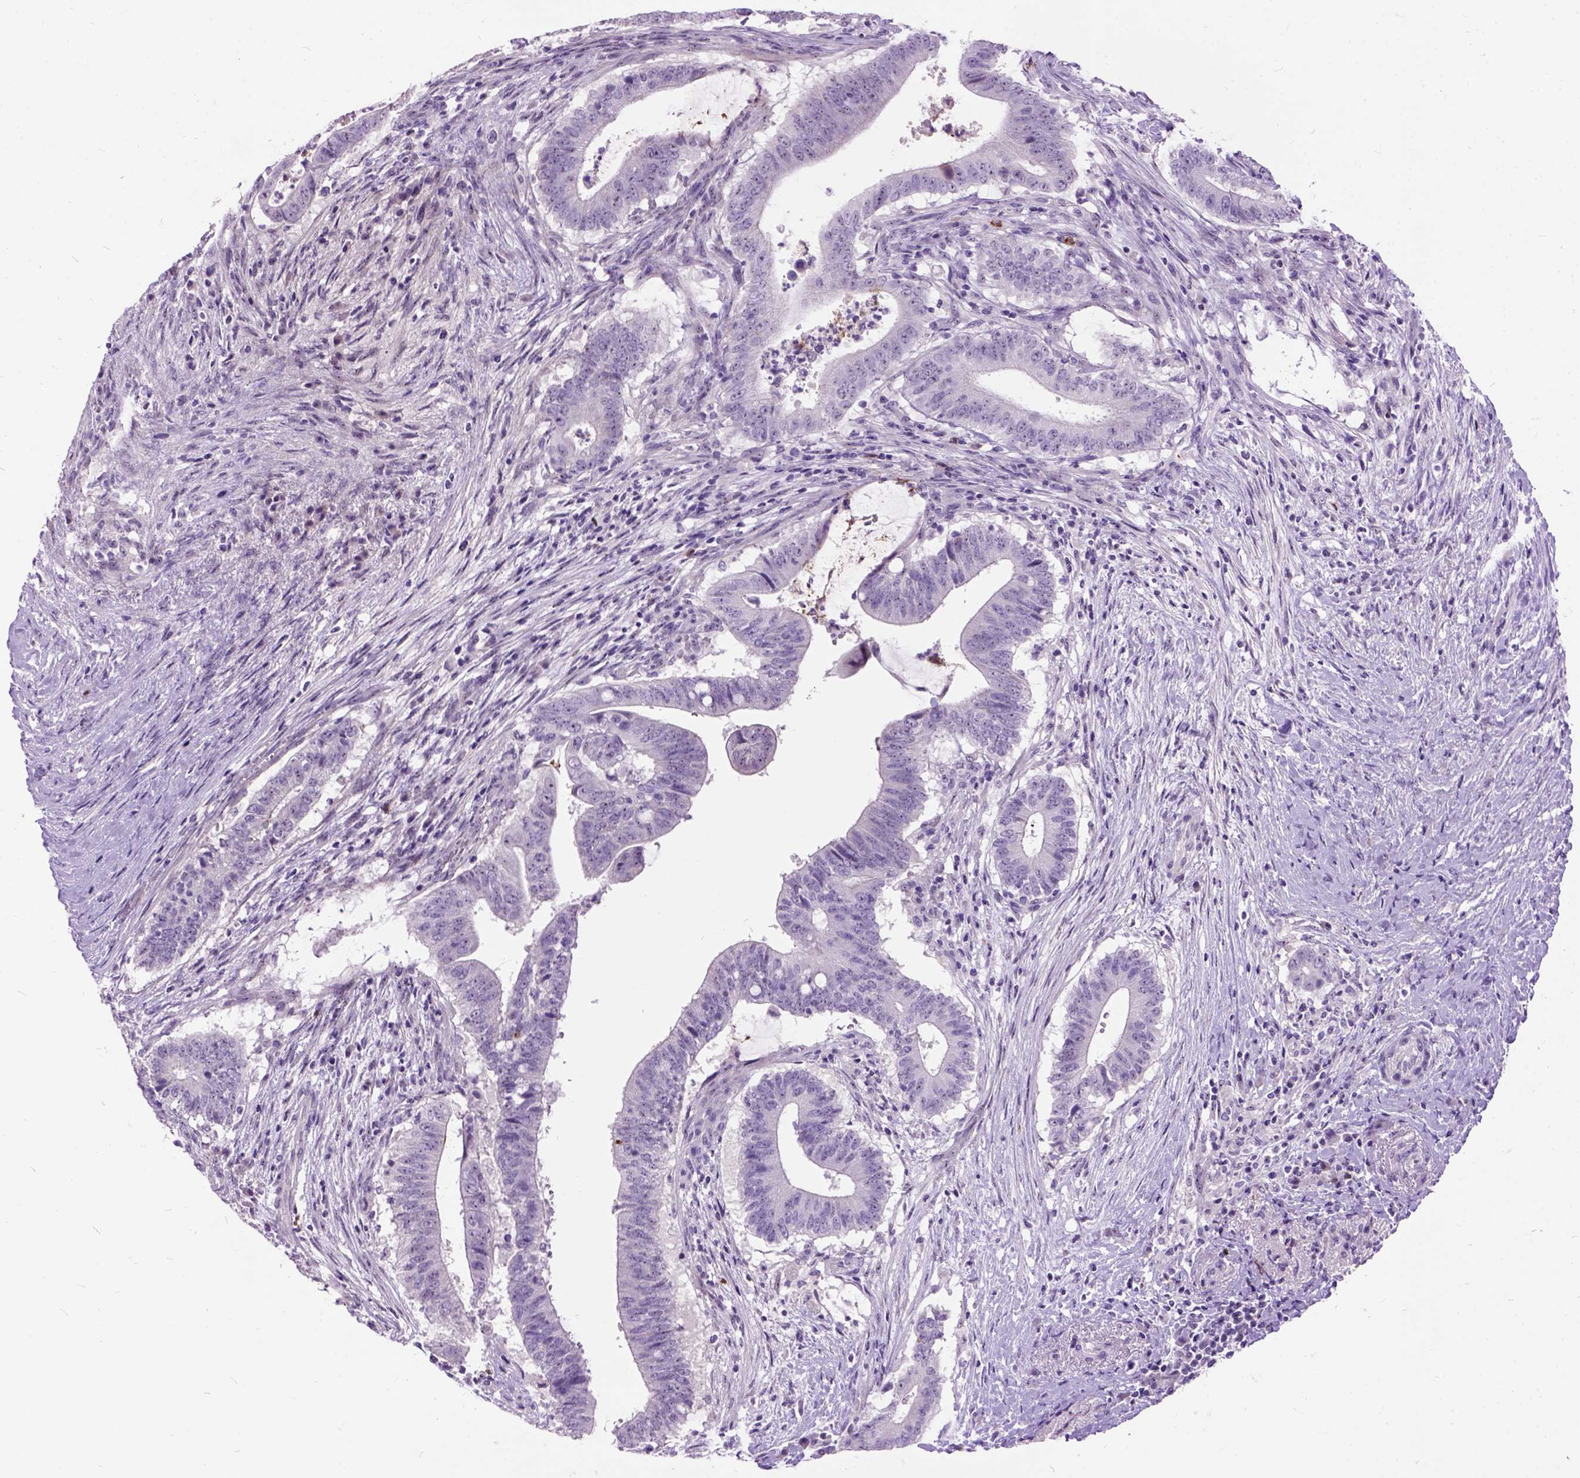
{"staining": {"intensity": "negative", "quantity": "none", "location": "none"}, "tissue": "colorectal cancer", "cell_type": "Tumor cells", "image_type": "cancer", "snomed": [{"axis": "morphology", "description": "Adenocarcinoma, NOS"}, {"axis": "topography", "description": "Colon"}], "caption": "Tumor cells show no significant positivity in colorectal adenocarcinoma.", "gene": "MAPT", "patient": {"sex": "female", "age": 43}}